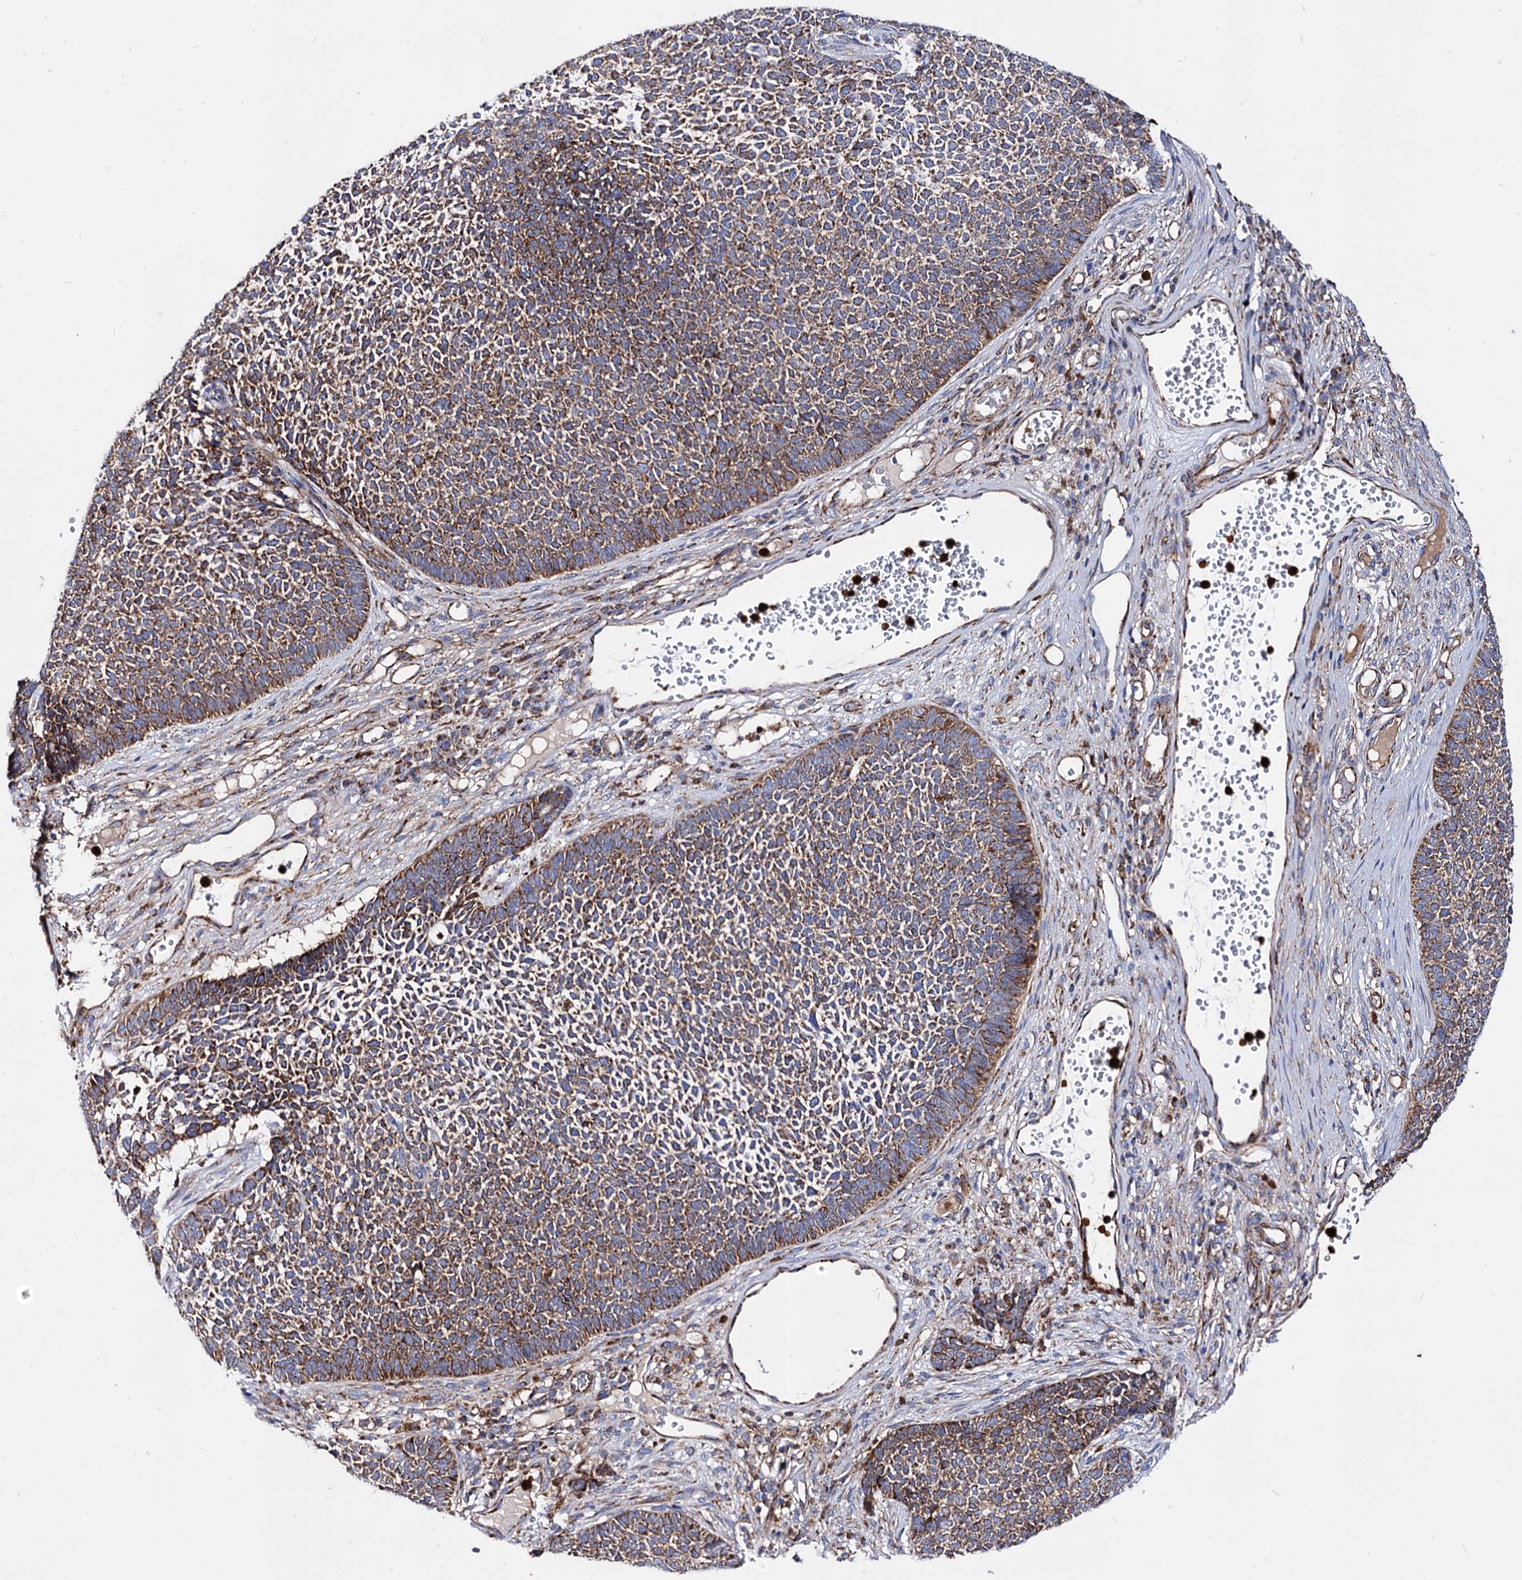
{"staining": {"intensity": "moderate", "quantity": ">75%", "location": "cytoplasmic/membranous"}, "tissue": "skin cancer", "cell_type": "Tumor cells", "image_type": "cancer", "snomed": [{"axis": "morphology", "description": "Basal cell carcinoma"}, {"axis": "topography", "description": "Skin"}], "caption": "Protein staining of skin basal cell carcinoma tissue demonstrates moderate cytoplasmic/membranous positivity in about >75% of tumor cells.", "gene": "ACAD9", "patient": {"sex": "female", "age": 84}}